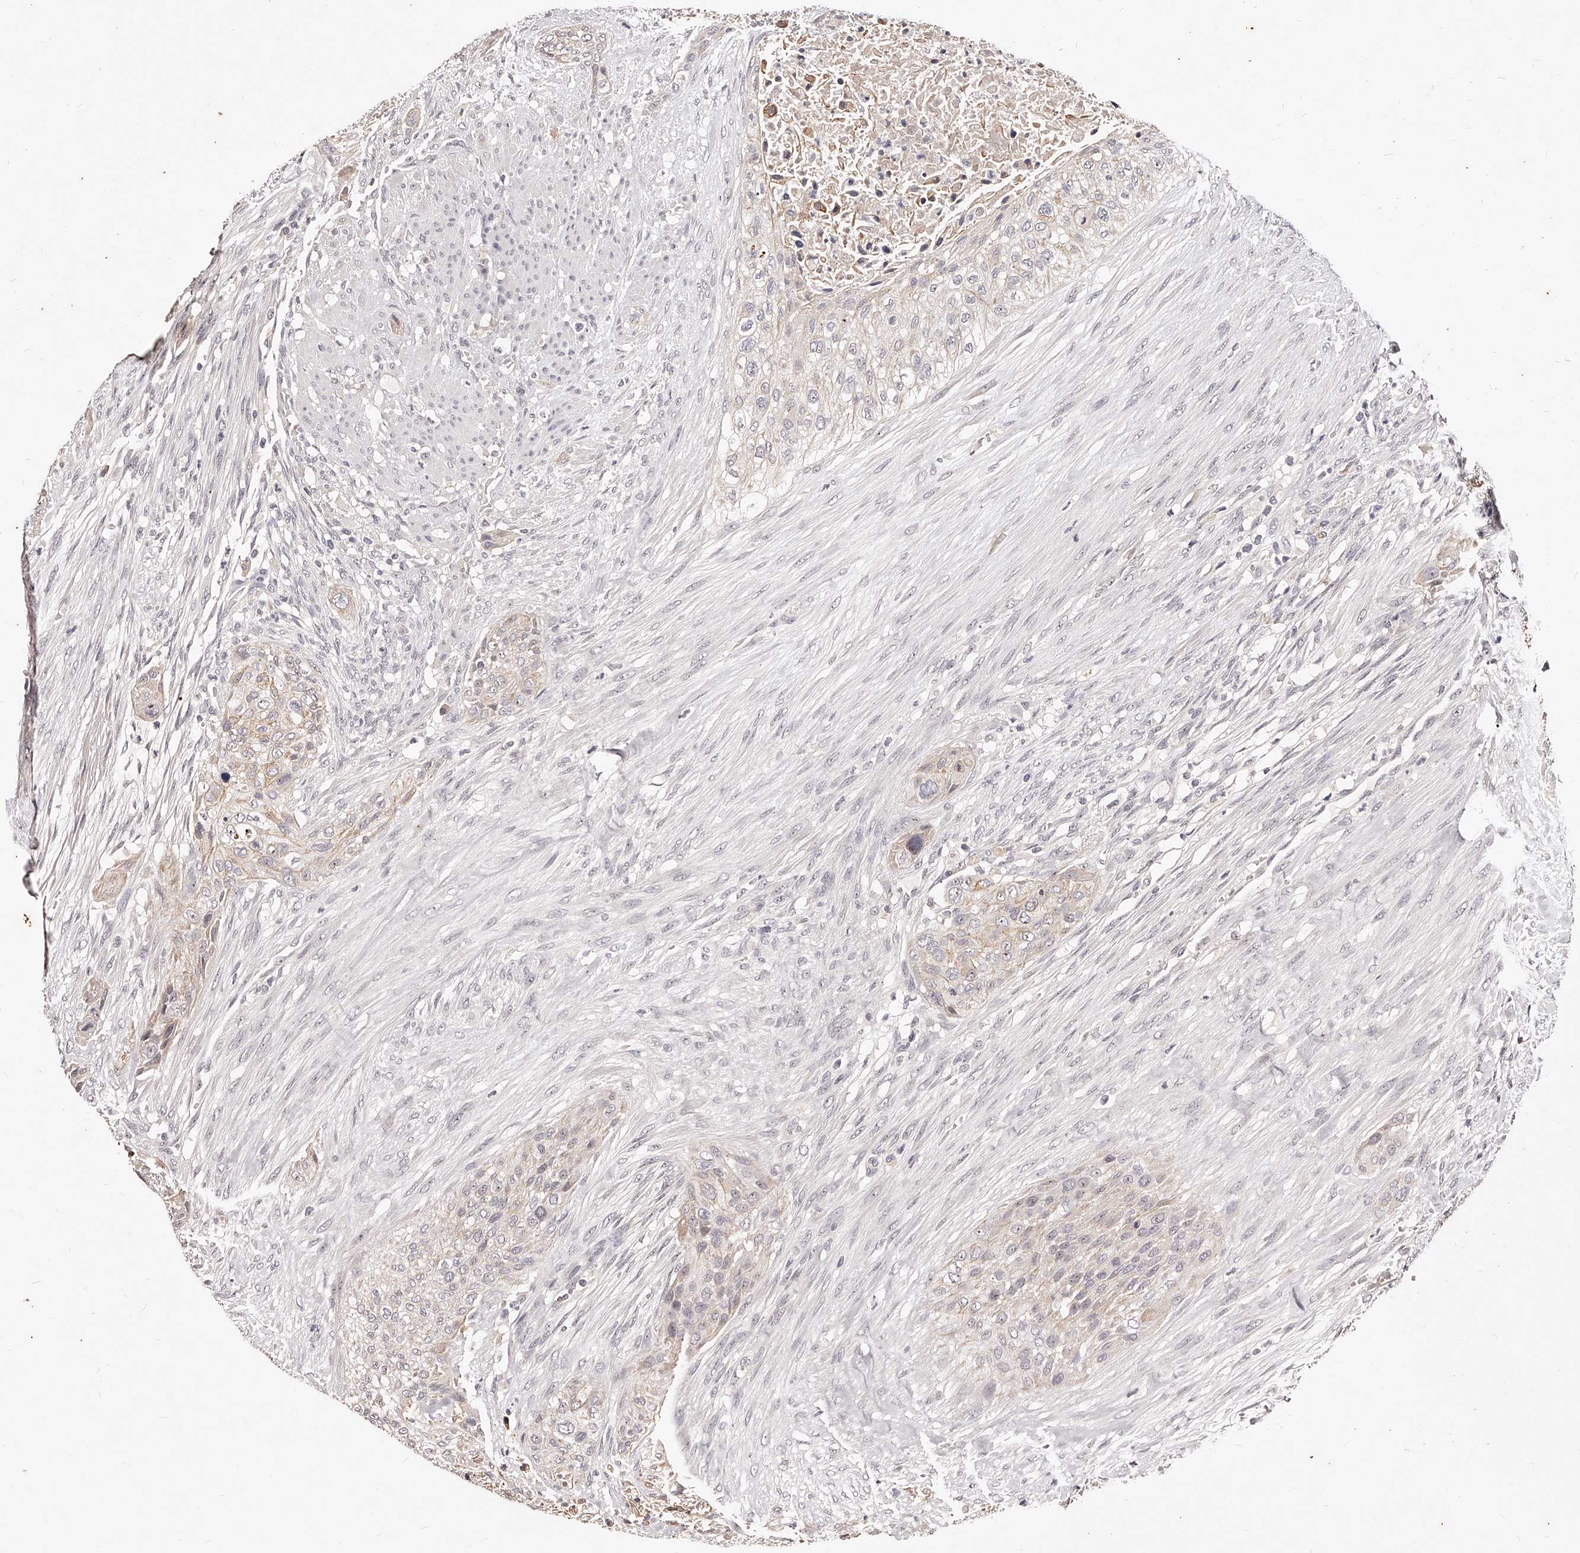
{"staining": {"intensity": "negative", "quantity": "none", "location": "none"}, "tissue": "urothelial cancer", "cell_type": "Tumor cells", "image_type": "cancer", "snomed": [{"axis": "morphology", "description": "Urothelial carcinoma, High grade"}, {"axis": "topography", "description": "Urinary bladder"}], "caption": "Immunohistochemistry (IHC) image of urothelial cancer stained for a protein (brown), which reveals no expression in tumor cells.", "gene": "PHACTR1", "patient": {"sex": "male", "age": 35}}